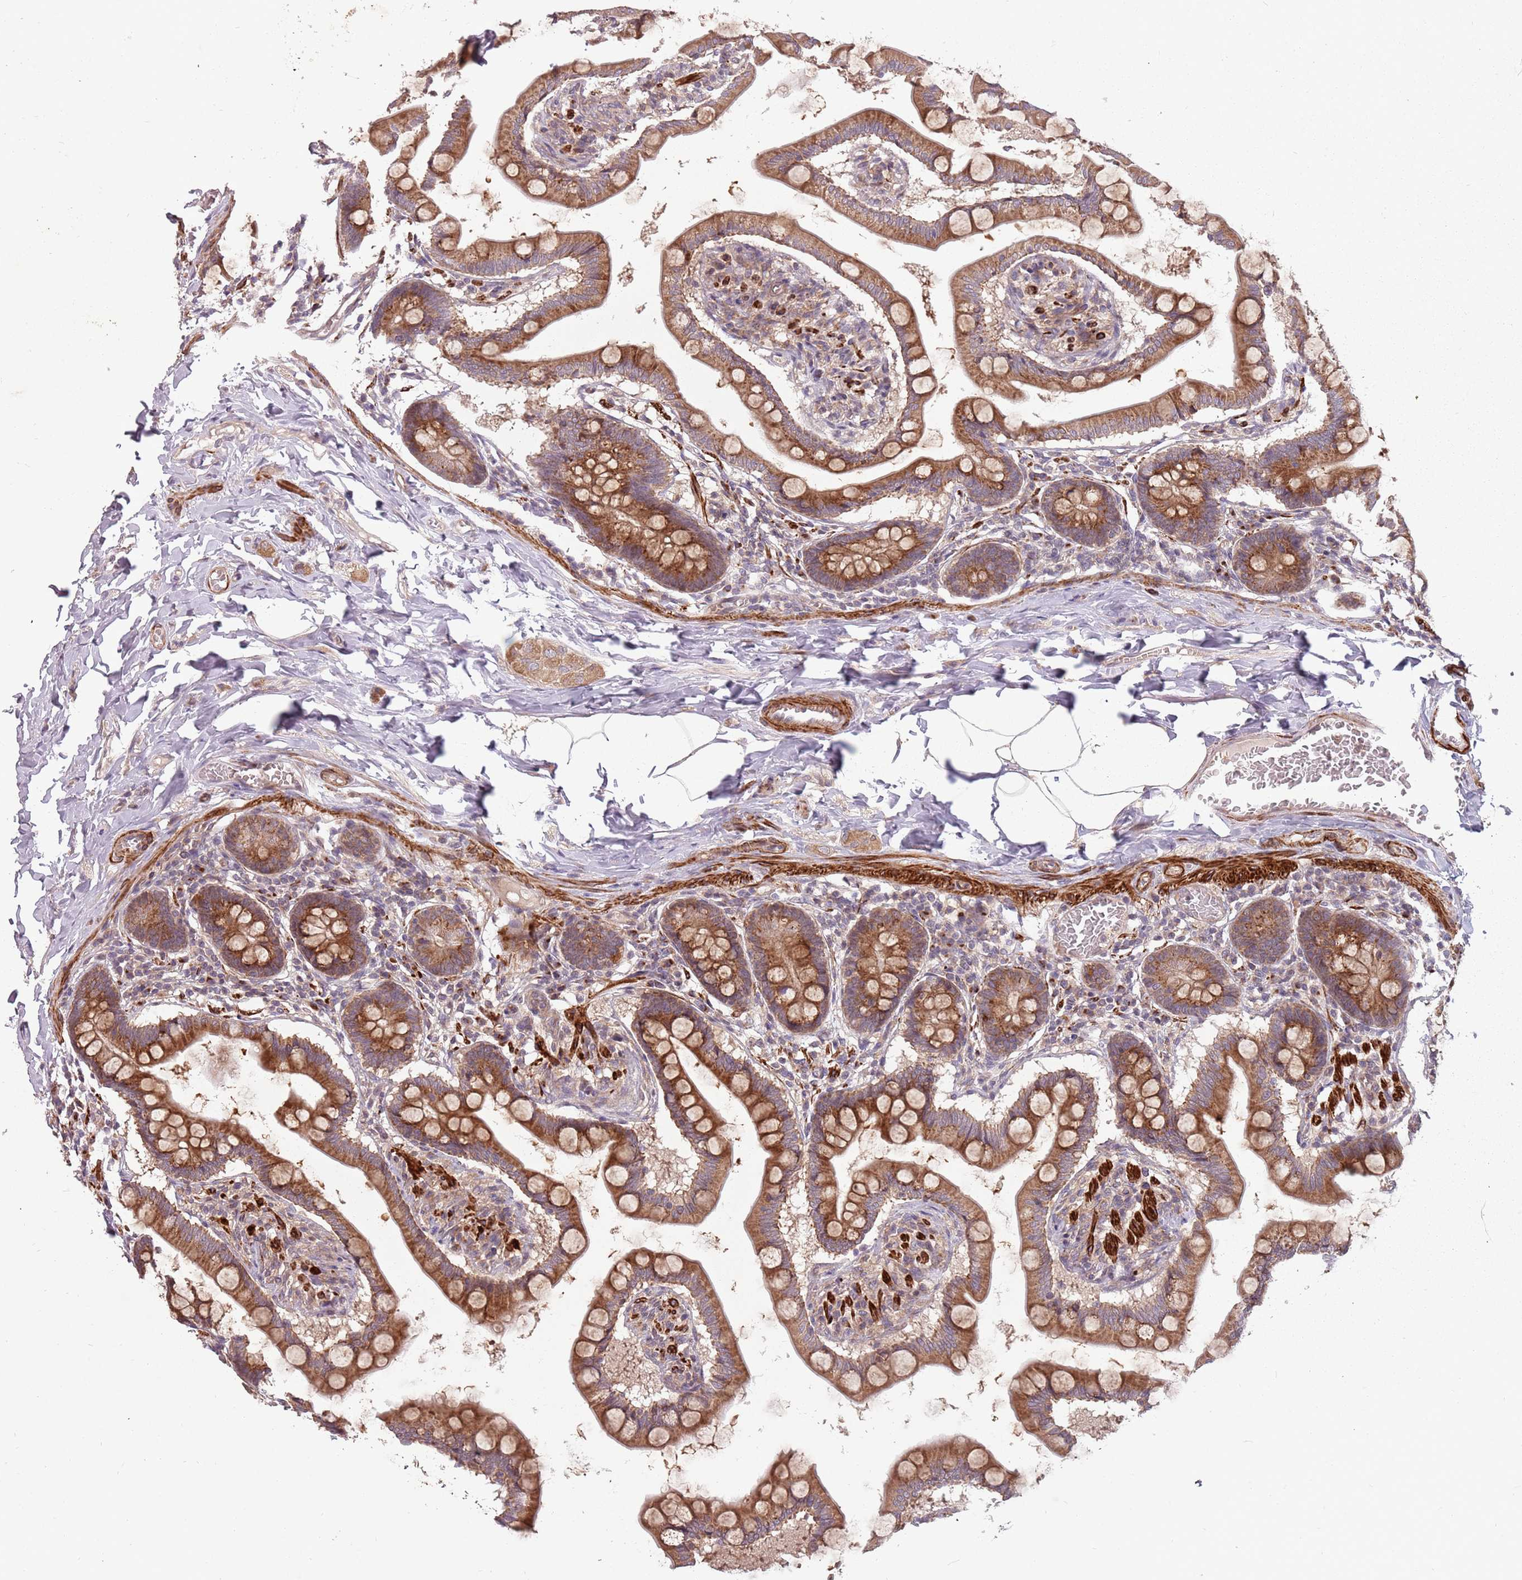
{"staining": {"intensity": "moderate", "quantity": ">75%", "location": "cytoplasmic/membranous"}, "tissue": "small intestine", "cell_type": "Glandular cells", "image_type": "normal", "snomed": [{"axis": "morphology", "description": "Normal tissue, NOS"}, {"axis": "topography", "description": "Small intestine"}], "caption": "Protein analysis of benign small intestine shows moderate cytoplasmic/membranous positivity in approximately >75% of glandular cells. (brown staining indicates protein expression, while blue staining denotes nuclei).", "gene": "PLD6", "patient": {"sex": "male", "age": 41}}